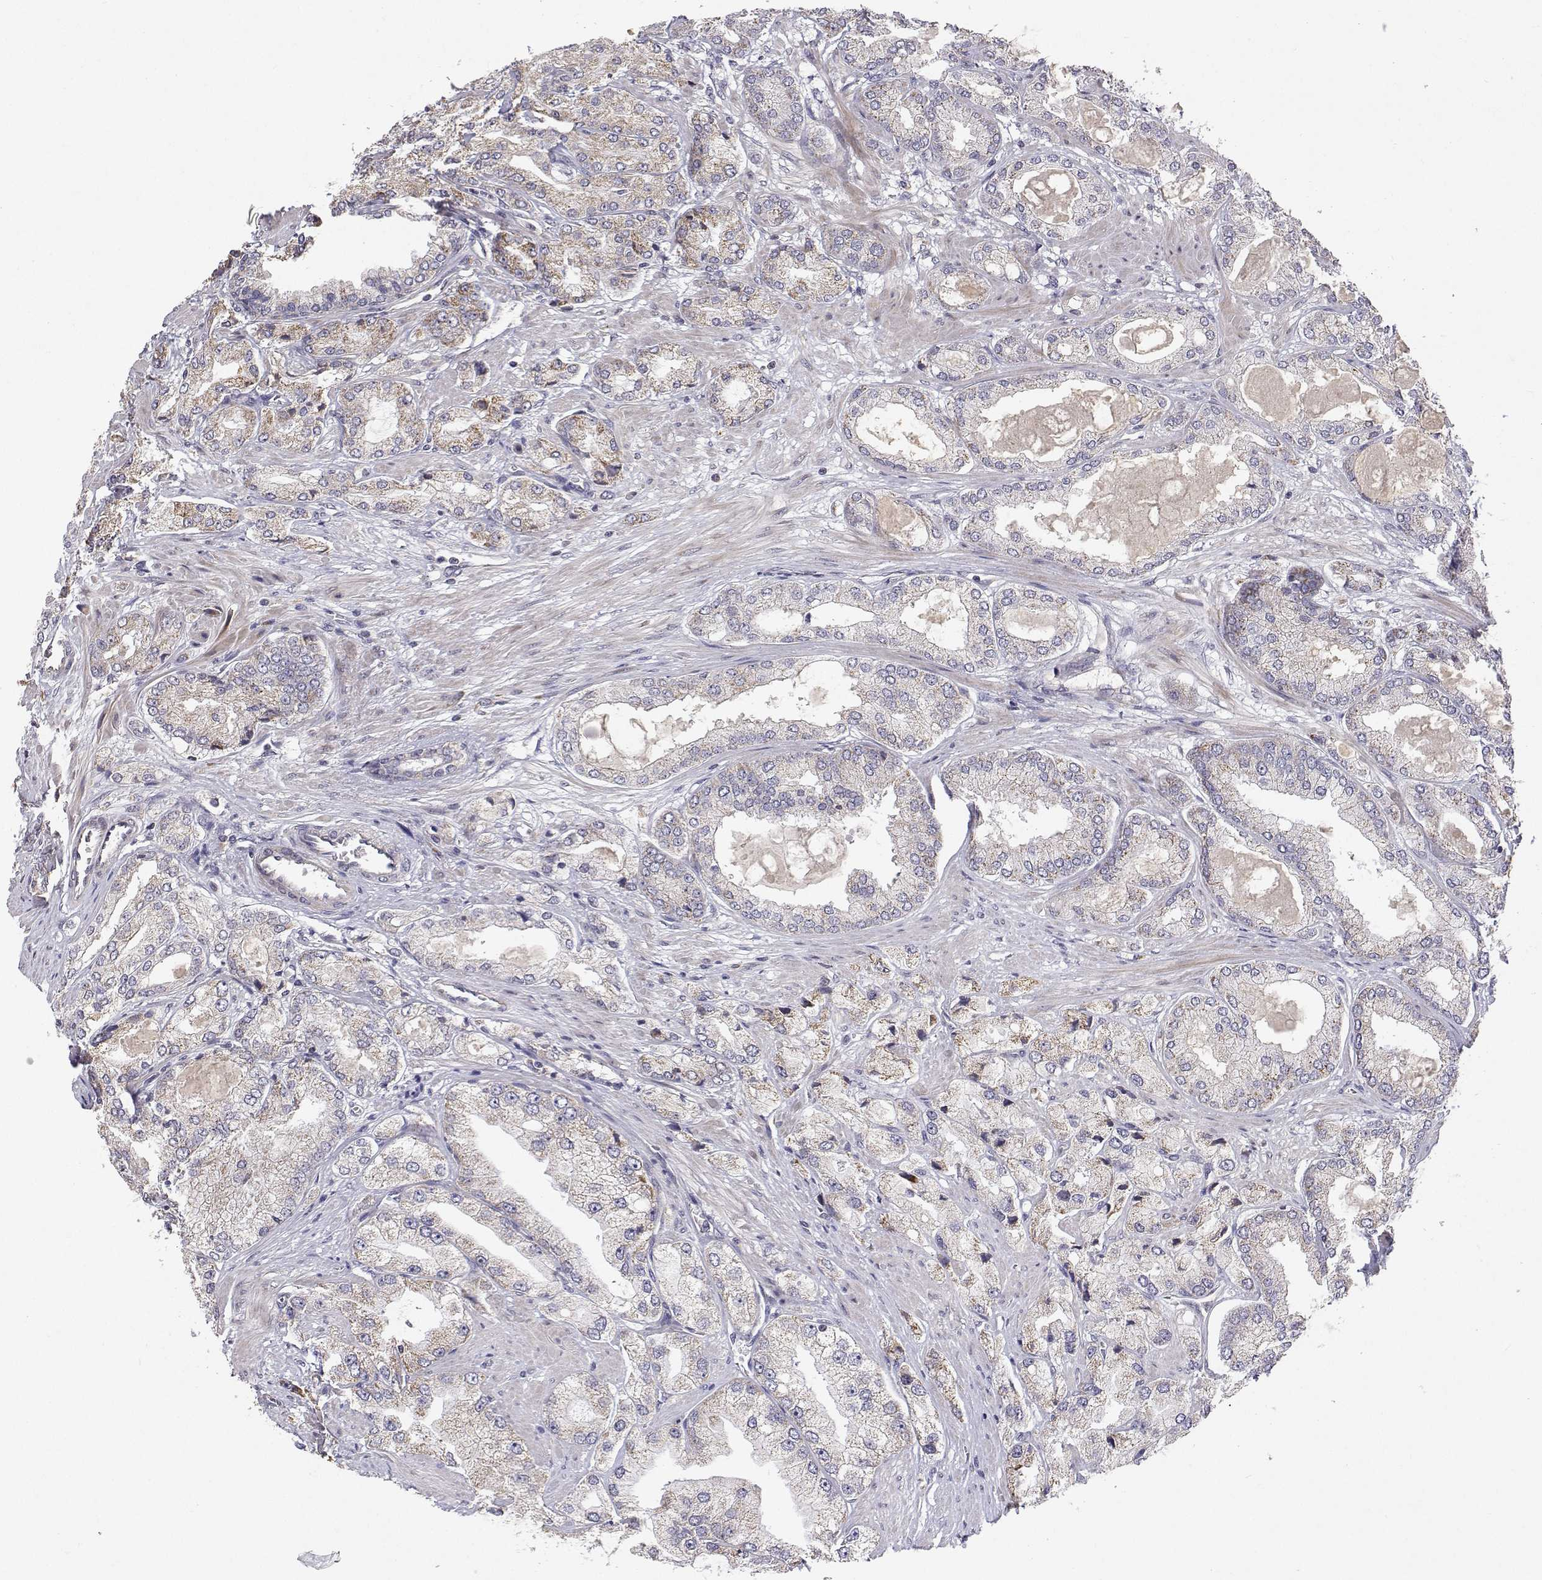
{"staining": {"intensity": "weak", "quantity": "<25%", "location": "cytoplasmic/membranous"}, "tissue": "prostate cancer", "cell_type": "Tumor cells", "image_type": "cancer", "snomed": [{"axis": "morphology", "description": "Adenocarcinoma, High grade"}, {"axis": "topography", "description": "Prostate"}], "caption": "The IHC histopathology image has no significant expression in tumor cells of prostate cancer (high-grade adenocarcinoma) tissue.", "gene": "MRPL3", "patient": {"sex": "male", "age": 68}}